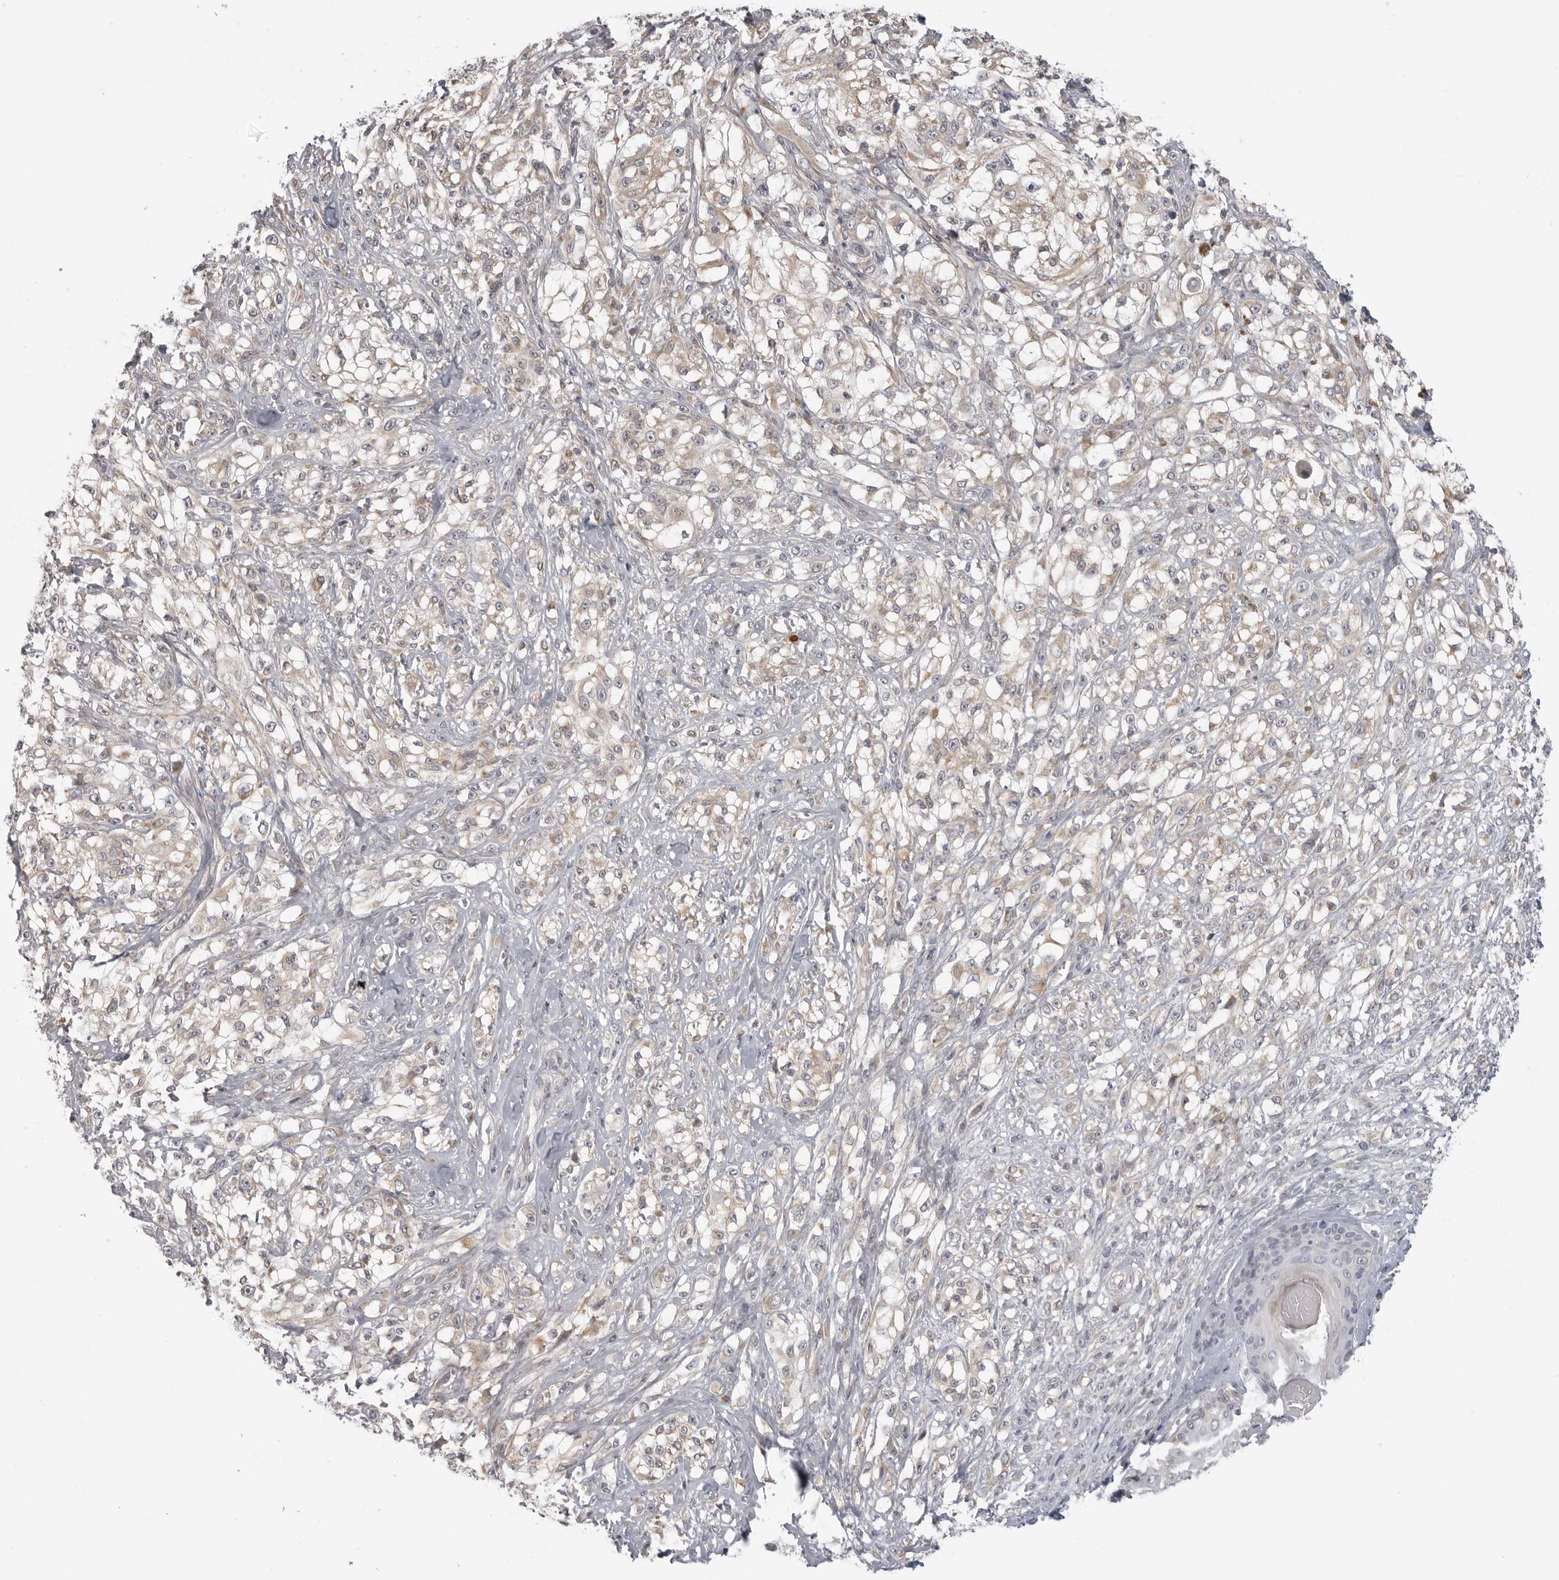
{"staining": {"intensity": "negative", "quantity": "none", "location": "none"}, "tissue": "melanoma", "cell_type": "Tumor cells", "image_type": "cancer", "snomed": [{"axis": "morphology", "description": "Malignant melanoma, NOS"}, {"axis": "topography", "description": "Skin of head"}], "caption": "Immunohistochemistry image of neoplastic tissue: melanoma stained with DAB (3,3'-diaminobenzidine) displays no significant protein expression in tumor cells. (DAB (3,3'-diaminobenzidine) IHC visualized using brightfield microscopy, high magnification).", "gene": "MAP7D1", "patient": {"sex": "male", "age": 83}}